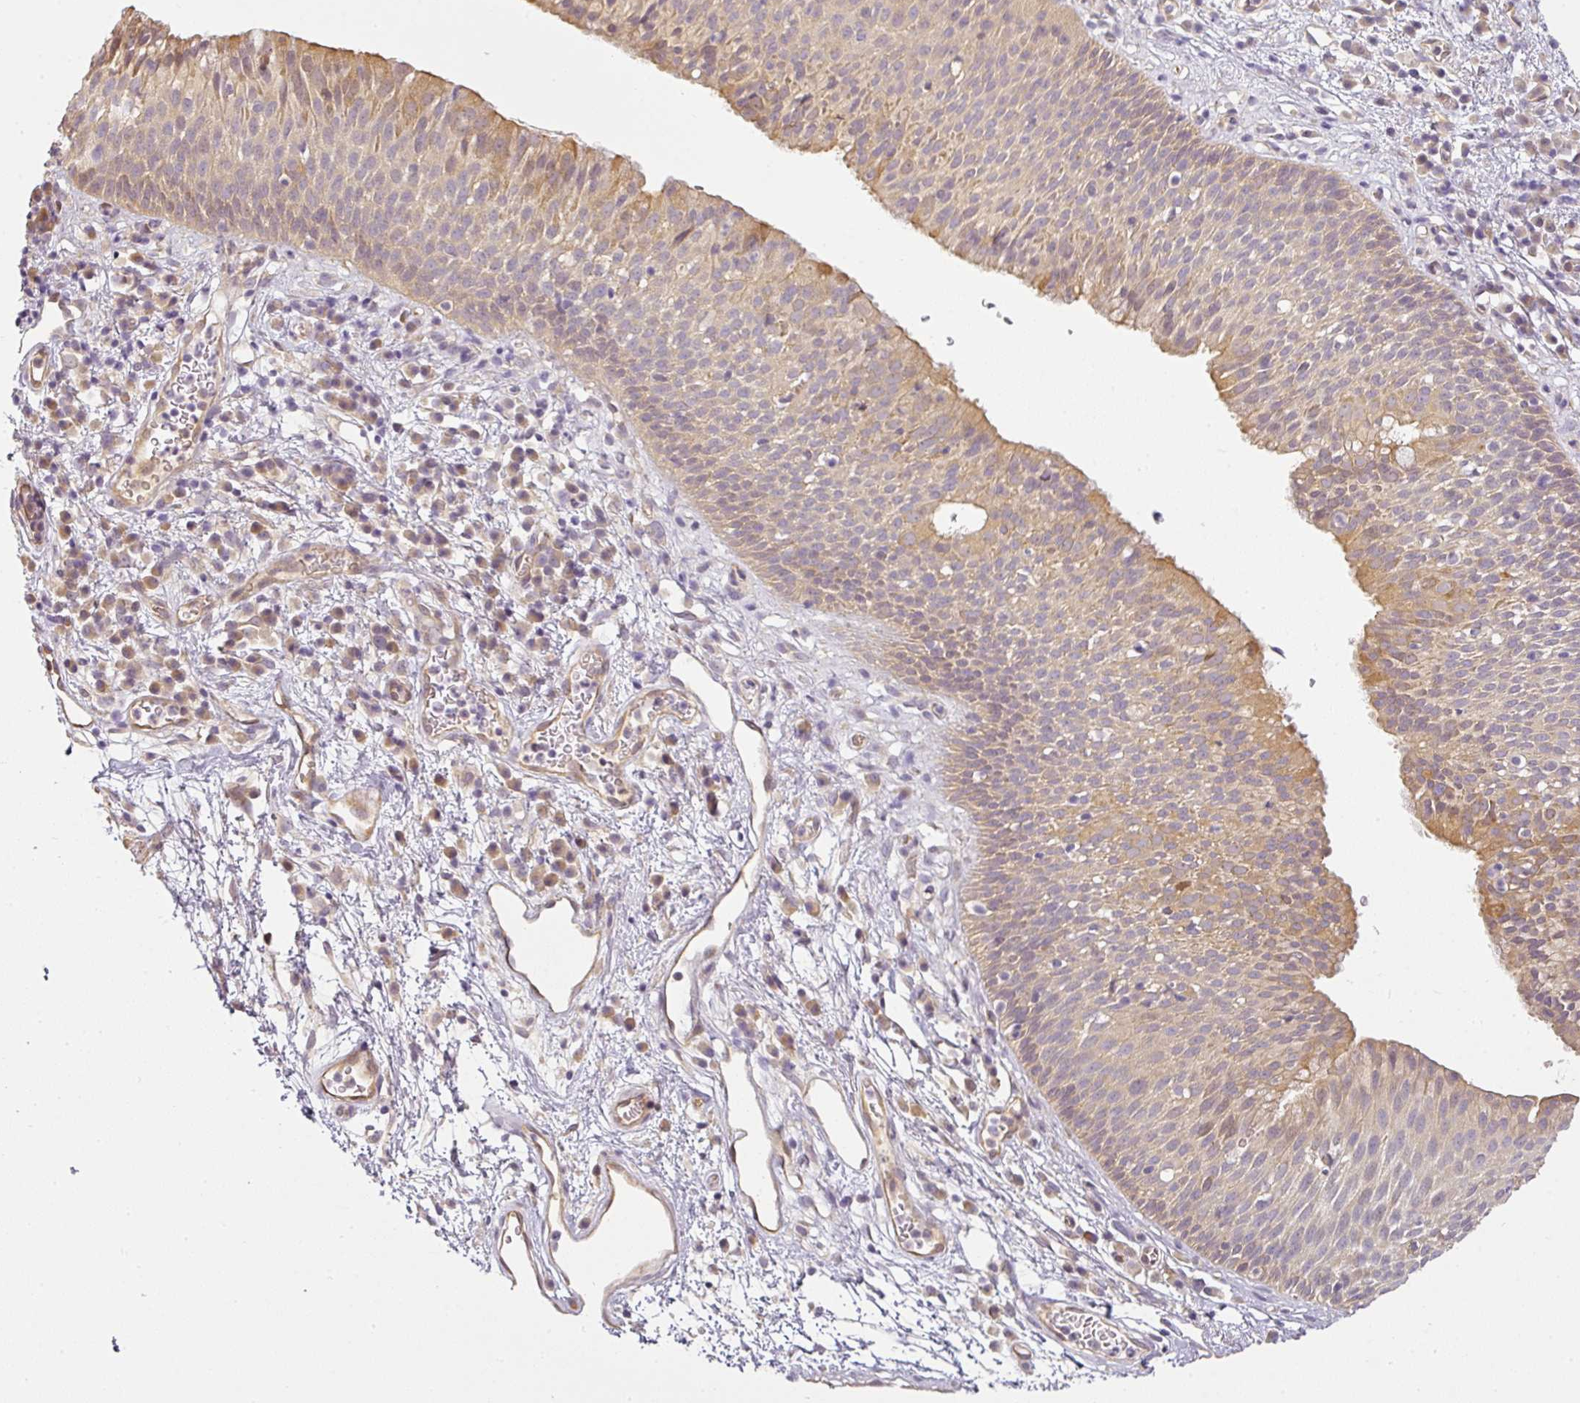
{"staining": {"intensity": "weak", "quantity": "<25%", "location": "cytoplasmic/membranous"}, "tissue": "nasopharynx", "cell_type": "Respiratory epithelial cells", "image_type": "normal", "snomed": [{"axis": "morphology", "description": "Normal tissue, NOS"}, {"axis": "topography", "description": "Lymph node"}, {"axis": "topography", "description": "Cartilage tissue"}, {"axis": "topography", "description": "Nasopharynx"}], "caption": "This is an immunohistochemistry photomicrograph of normal human nasopharynx. There is no staining in respiratory epithelial cells.", "gene": "ANKRD18A", "patient": {"sex": "male", "age": 63}}